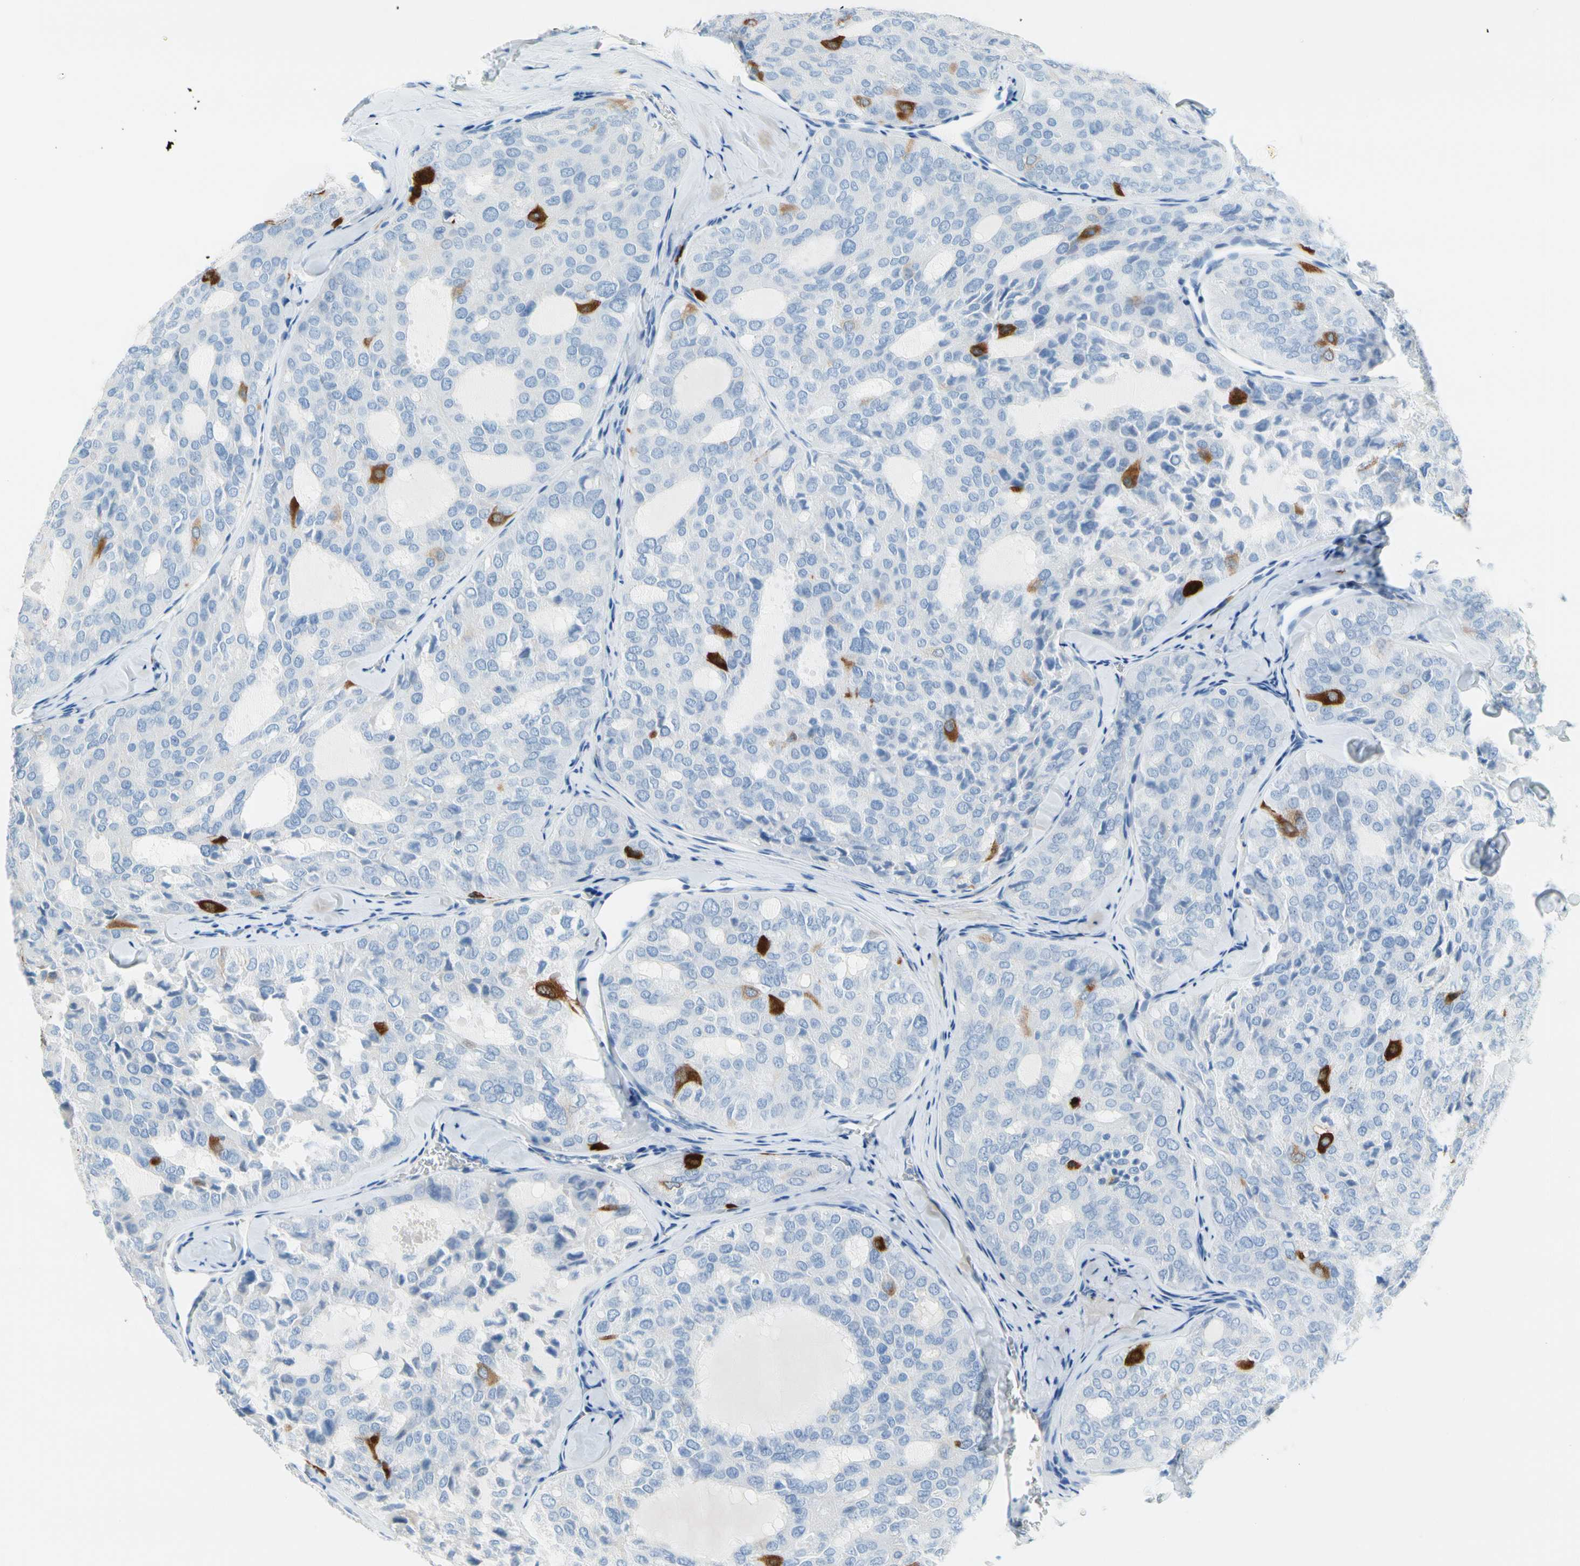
{"staining": {"intensity": "strong", "quantity": "<25%", "location": "cytoplasmic/membranous"}, "tissue": "thyroid cancer", "cell_type": "Tumor cells", "image_type": "cancer", "snomed": [{"axis": "morphology", "description": "Follicular adenoma carcinoma, NOS"}, {"axis": "topography", "description": "Thyroid gland"}], "caption": "This micrograph demonstrates immunohistochemistry (IHC) staining of human follicular adenoma carcinoma (thyroid), with medium strong cytoplasmic/membranous positivity in about <25% of tumor cells.", "gene": "TACC3", "patient": {"sex": "male", "age": 75}}